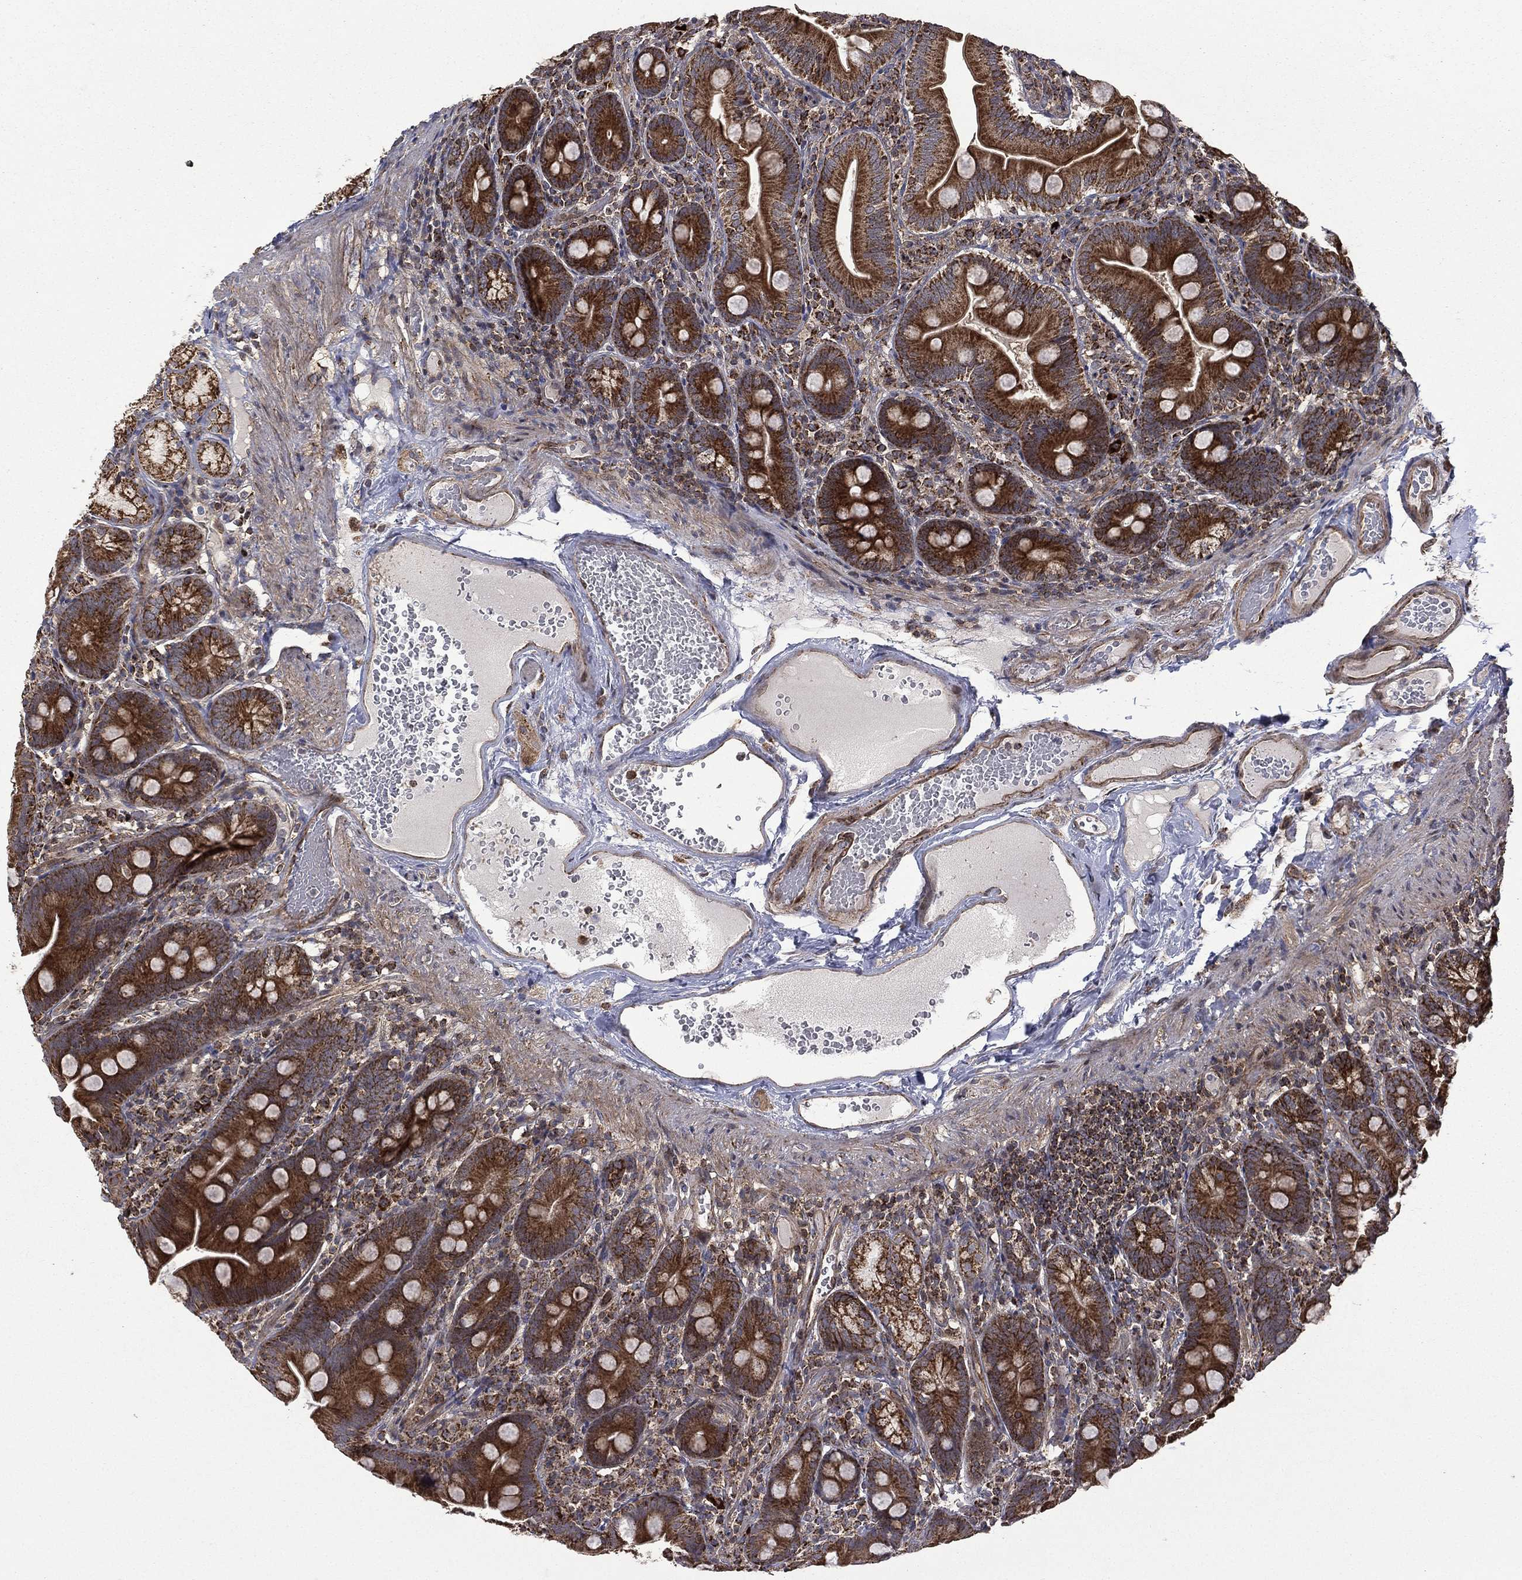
{"staining": {"intensity": "strong", "quantity": ">75%", "location": "cytoplasmic/membranous"}, "tissue": "duodenum", "cell_type": "Glandular cells", "image_type": "normal", "snomed": [{"axis": "morphology", "description": "Normal tissue, NOS"}, {"axis": "topography", "description": "Duodenum"}], "caption": "Strong cytoplasmic/membranous protein staining is present in approximately >75% of glandular cells in duodenum. The staining is performed using DAB brown chromogen to label protein expression. The nuclei are counter-stained blue using hematoxylin.", "gene": "GIMAP6", "patient": {"sex": "female", "age": 67}}